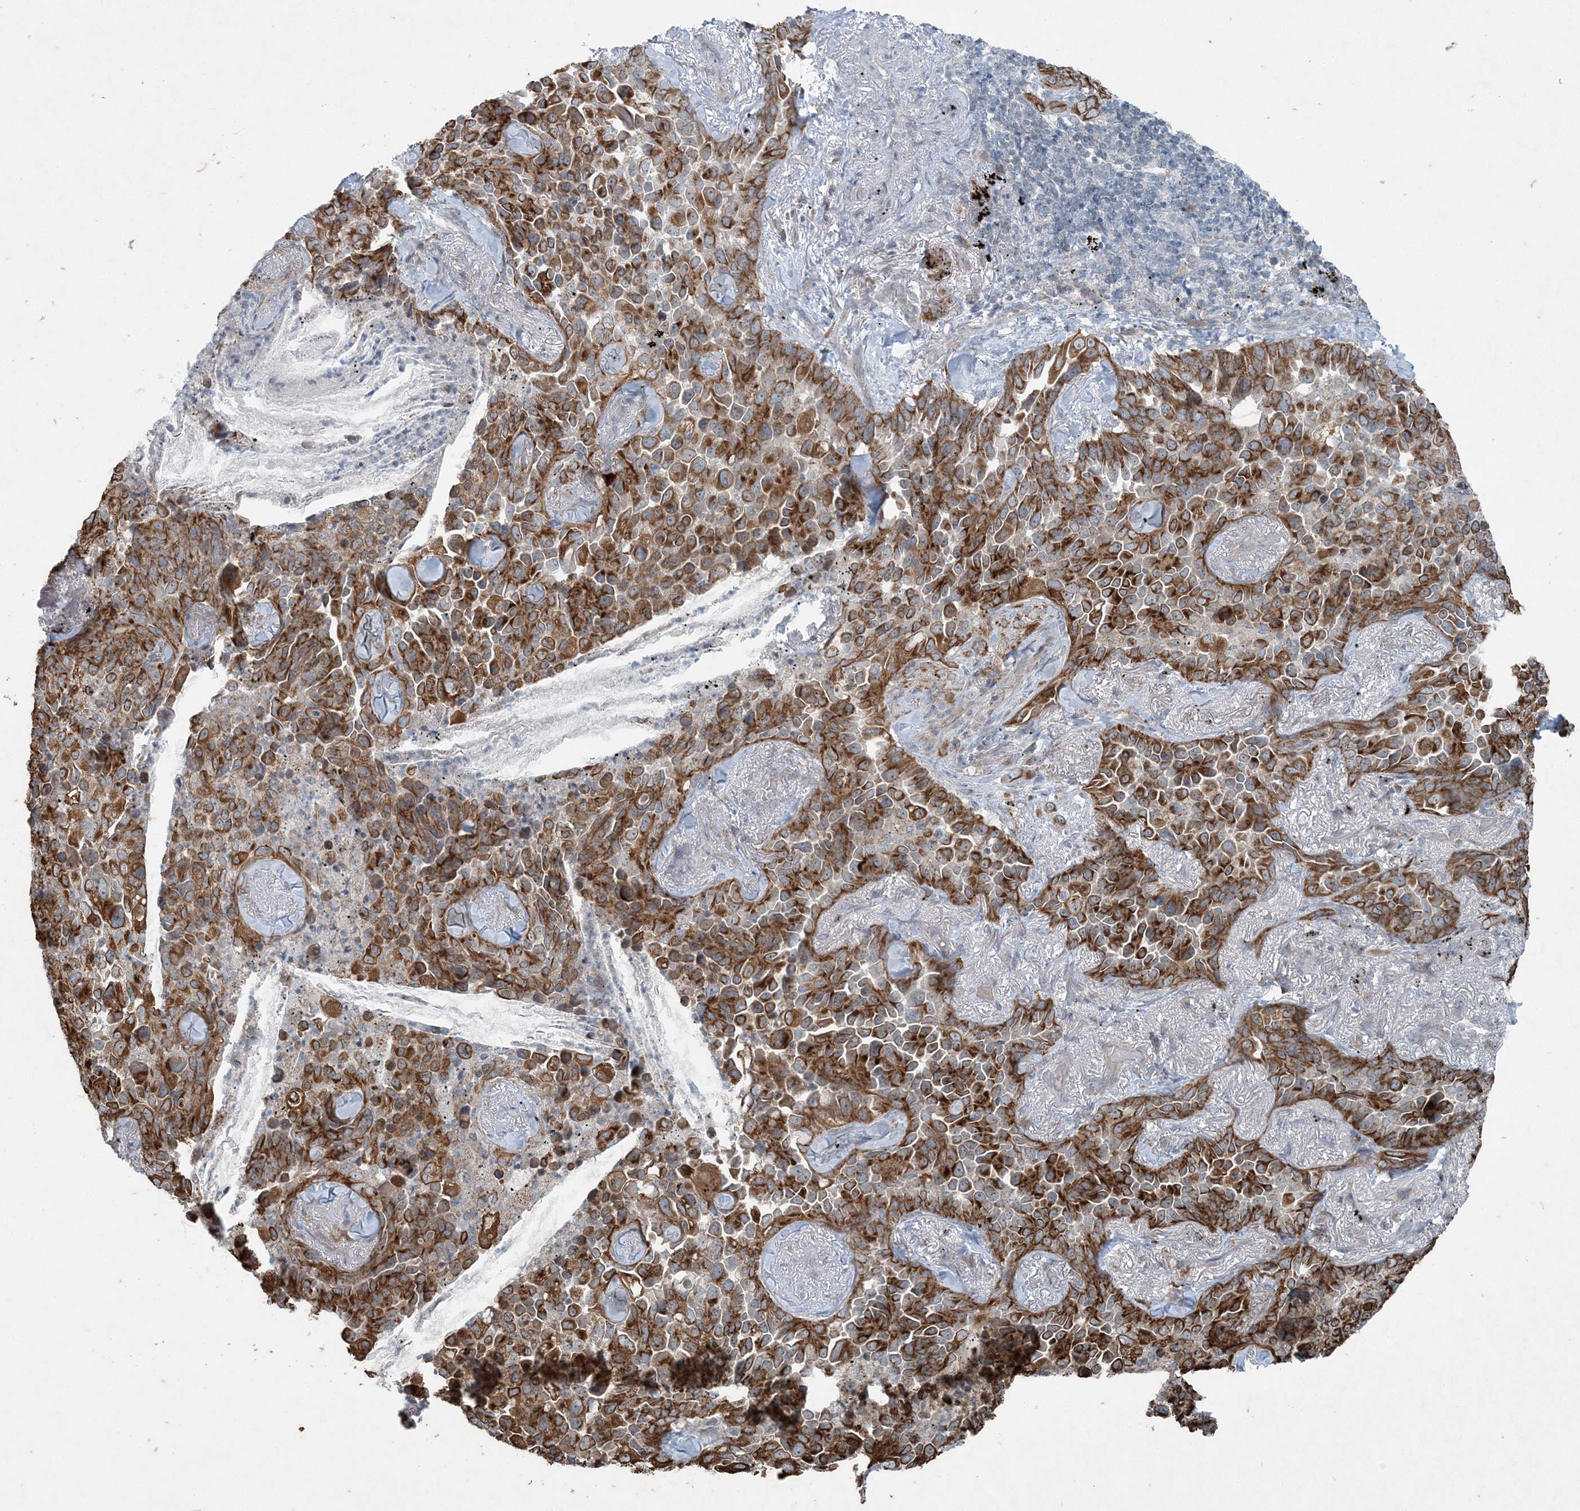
{"staining": {"intensity": "strong", "quantity": ">75%", "location": "cytoplasmic/membranous"}, "tissue": "lung cancer", "cell_type": "Tumor cells", "image_type": "cancer", "snomed": [{"axis": "morphology", "description": "Adenocarcinoma, NOS"}, {"axis": "topography", "description": "Lung"}], "caption": "Protein staining by IHC displays strong cytoplasmic/membranous staining in about >75% of tumor cells in lung adenocarcinoma.", "gene": "PC", "patient": {"sex": "female", "age": 67}}